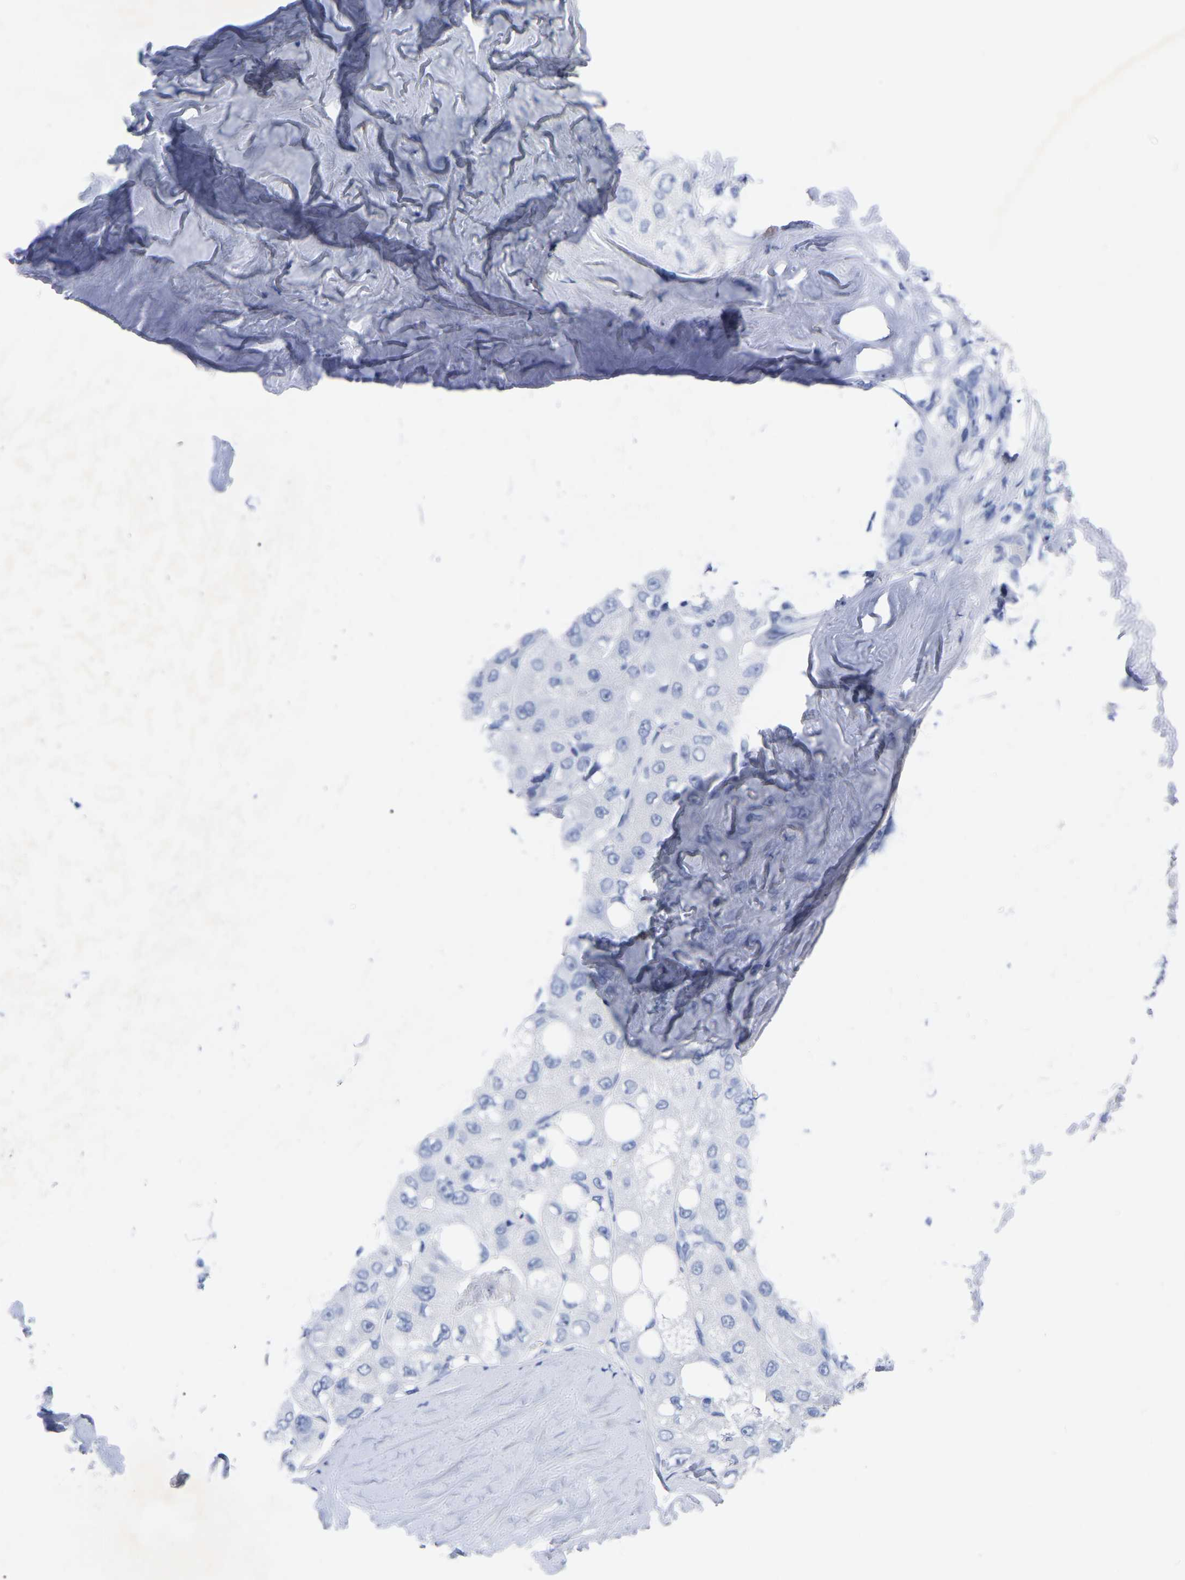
{"staining": {"intensity": "negative", "quantity": "none", "location": "none"}, "tissue": "liver cancer", "cell_type": "Tumor cells", "image_type": "cancer", "snomed": [{"axis": "morphology", "description": "Carcinoma, Hepatocellular, NOS"}, {"axis": "topography", "description": "Liver"}], "caption": "This histopathology image is of liver hepatocellular carcinoma stained with IHC to label a protein in brown with the nuclei are counter-stained blue. There is no positivity in tumor cells. (DAB immunohistochemistry visualized using brightfield microscopy, high magnification).", "gene": "HAPLN1", "patient": {"sex": "male", "age": 80}}